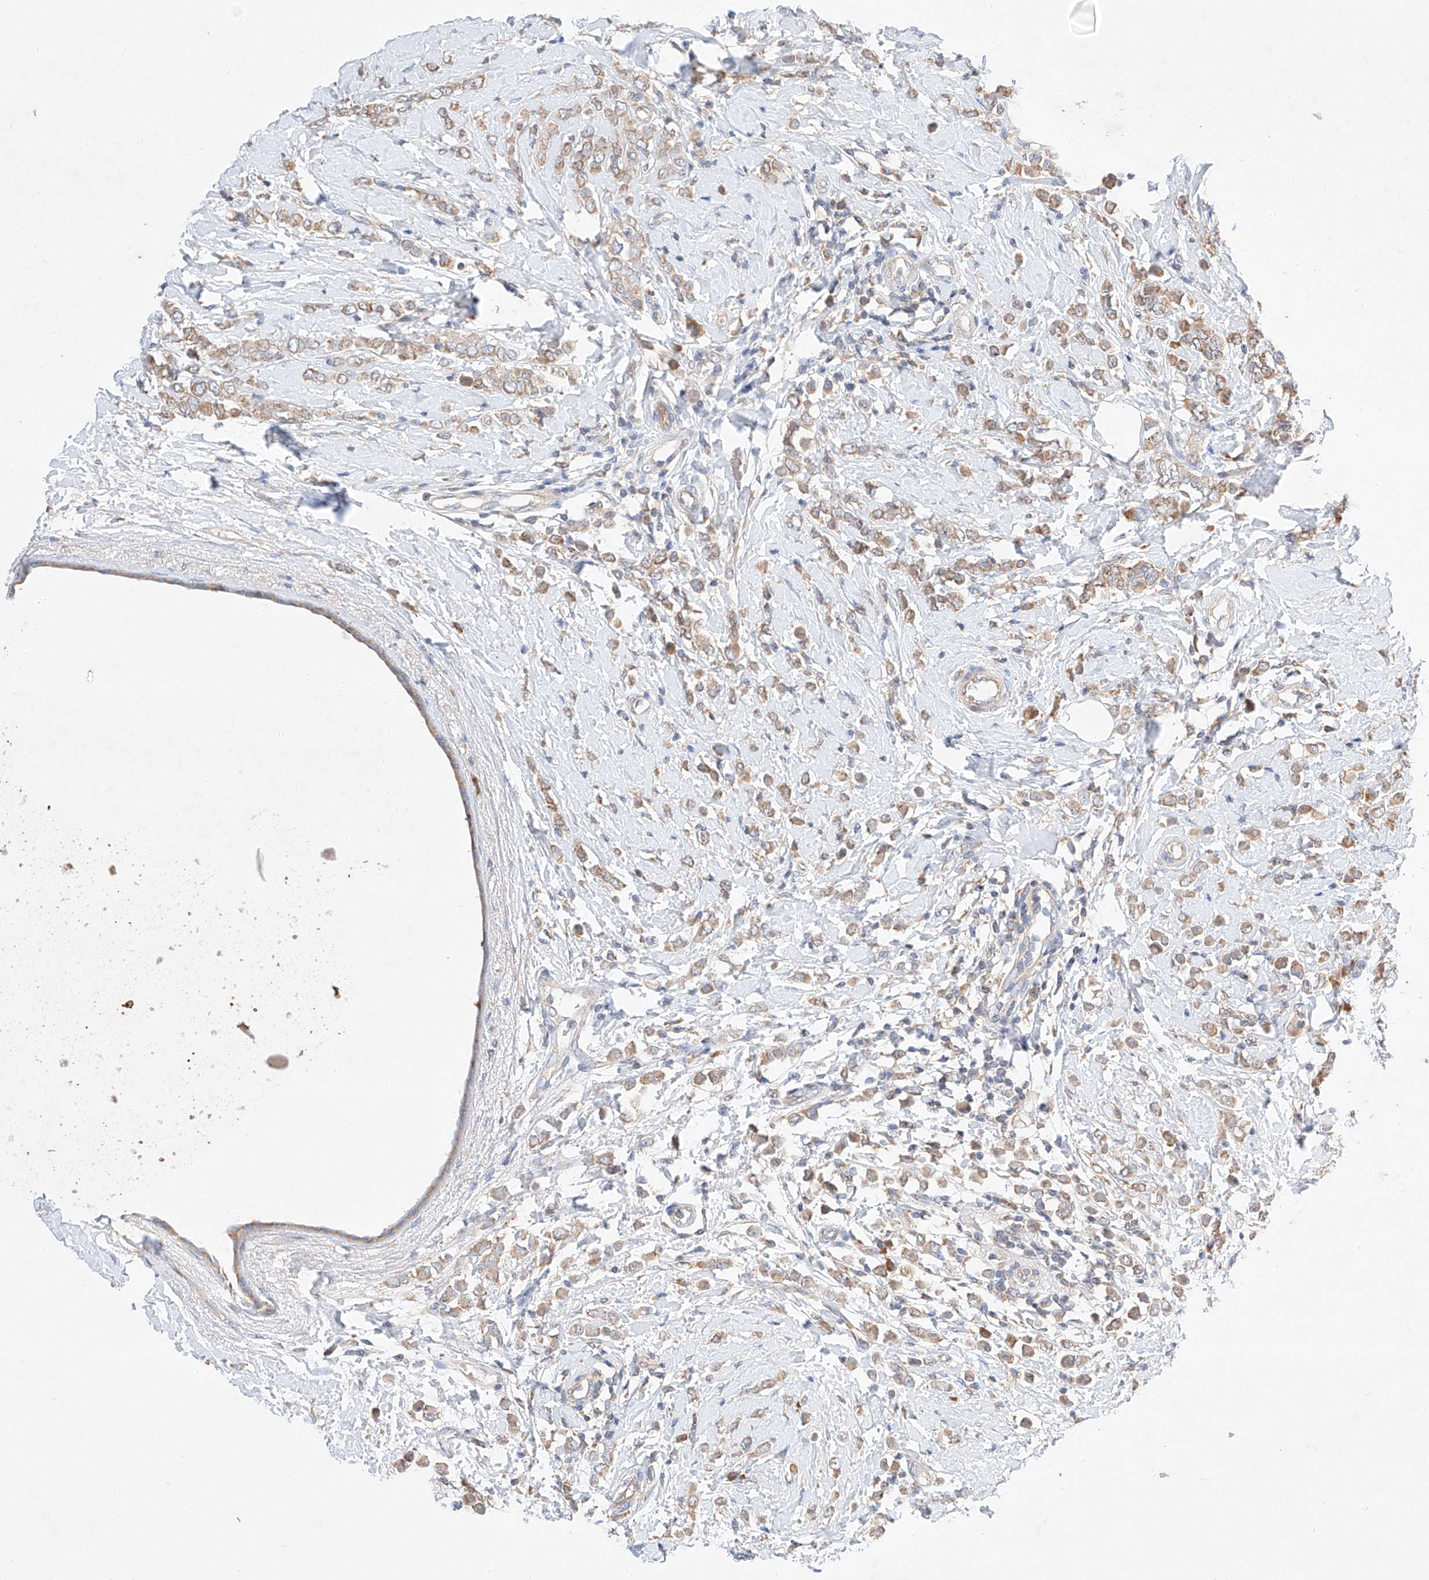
{"staining": {"intensity": "moderate", "quantity": ">75%", "location": "cytoplasmic/membranous"}, "tissue": "breast cancer", "cell_type": "Tumor cells", "image_type": "cancer", "snomed": [{"axis": "morphology", "description": "Lobular carcinoma"}, {"axis": "topography", "description": "Breast"}], "caption": "The image reveals staining of breast cancer, revealing moderate cytoplasmic/membranous protein positivity (brown color) within tumor cells. The staining was performed using DAB, with brown indicating positive protein expression. Nuclei are stained blue with hematoxylin.", "gene": "C6orf118", "patient": {"sex": "female", "age": 47}}